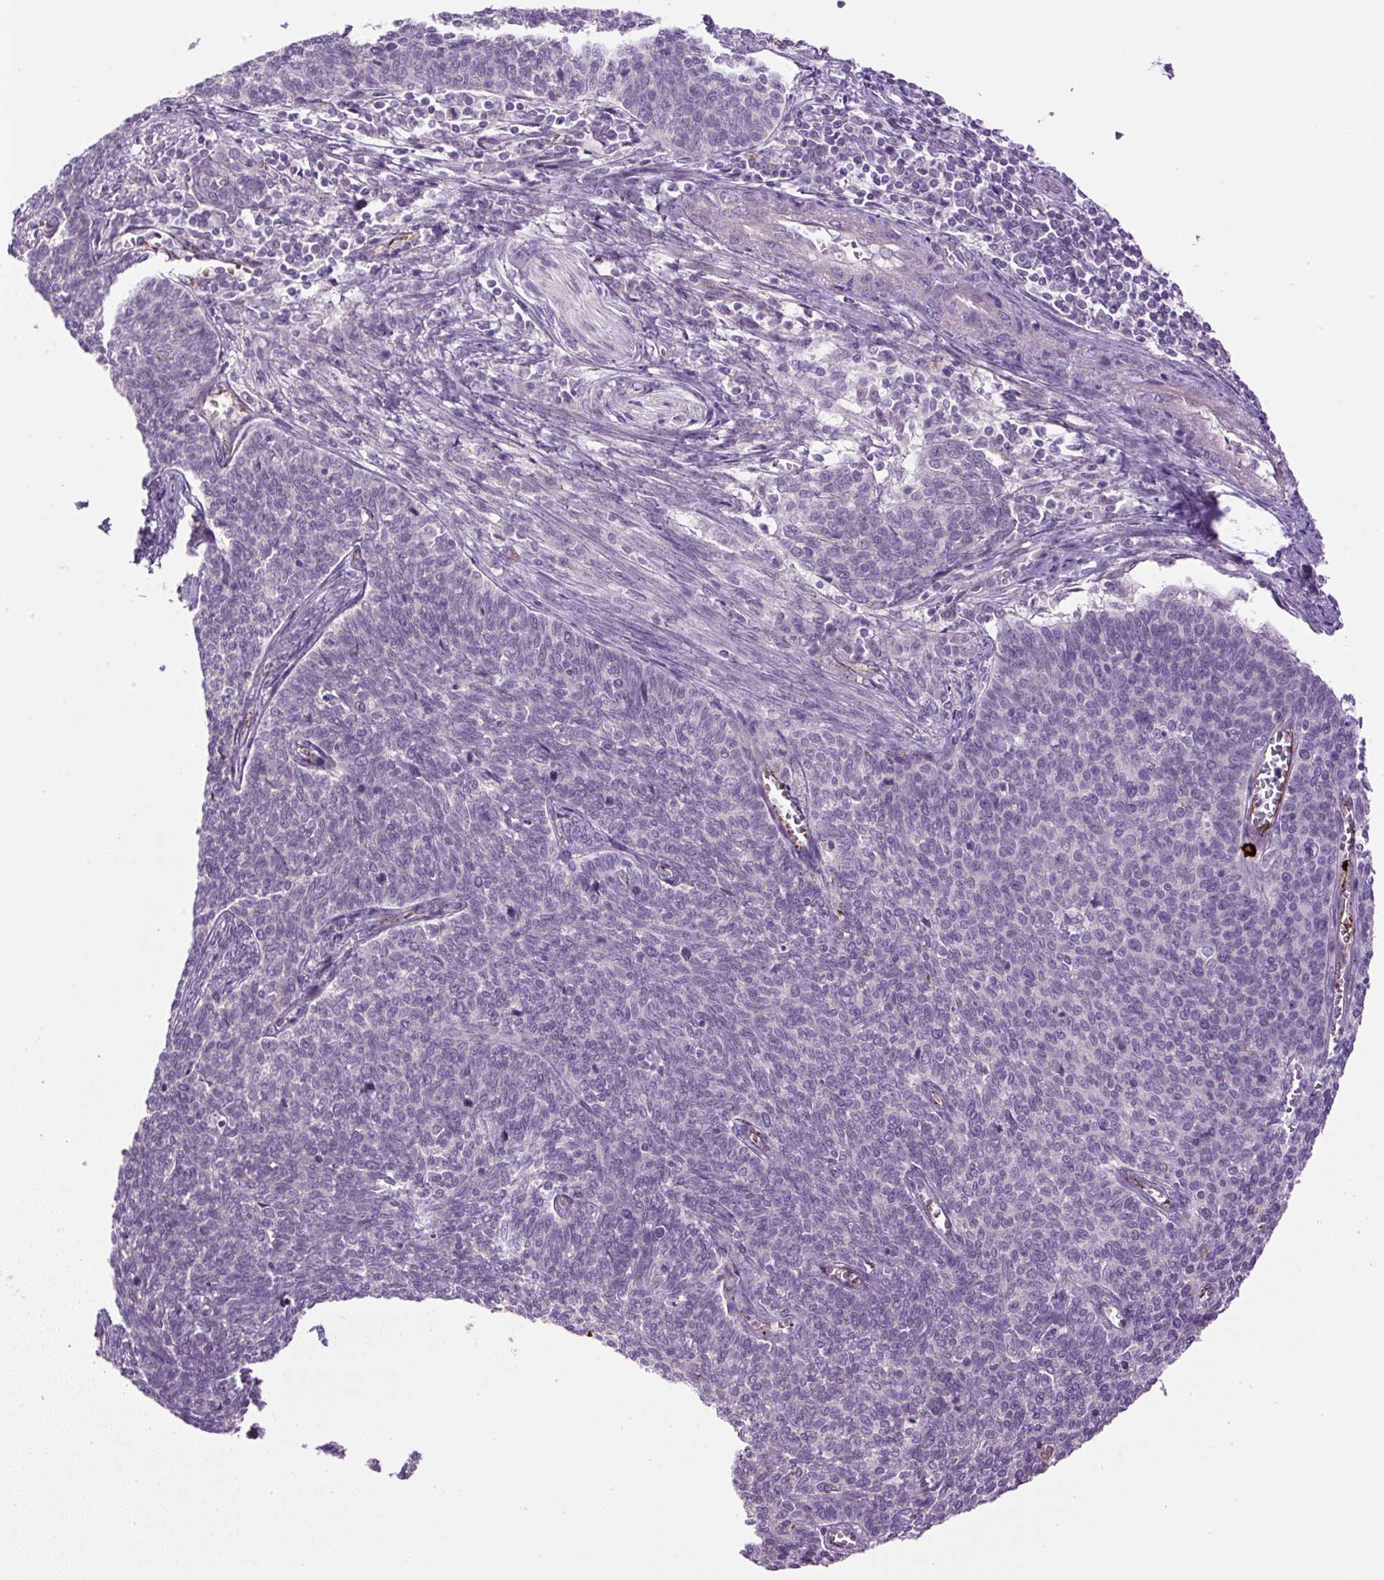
{"staining": {"intensity": "negative", "quantity": "none", "location": "none"}, "tissue": "cervical cancer", "cell_type": "Tumor cells", "image_type": "cancer", "snomed": [{"axis": "morphology", "description": "Squamous cell carcinoma, NOS"}, {"axis": "topography", "description": "Cervix"}], "caption": "This image is of cervical squamous cell carcinoma stained with immunohistochemistry to label a protein in brown with the nuclei are counter-stained blue. There is no expression in tumor cells. The staining is performed using DAB (3,3'-diaminobenzidine) brown chromogen with nuclei counter-stained in using hematoxylin.", "gene": "LEFTY2", "patient": {"sex": "female", "age": 39}}